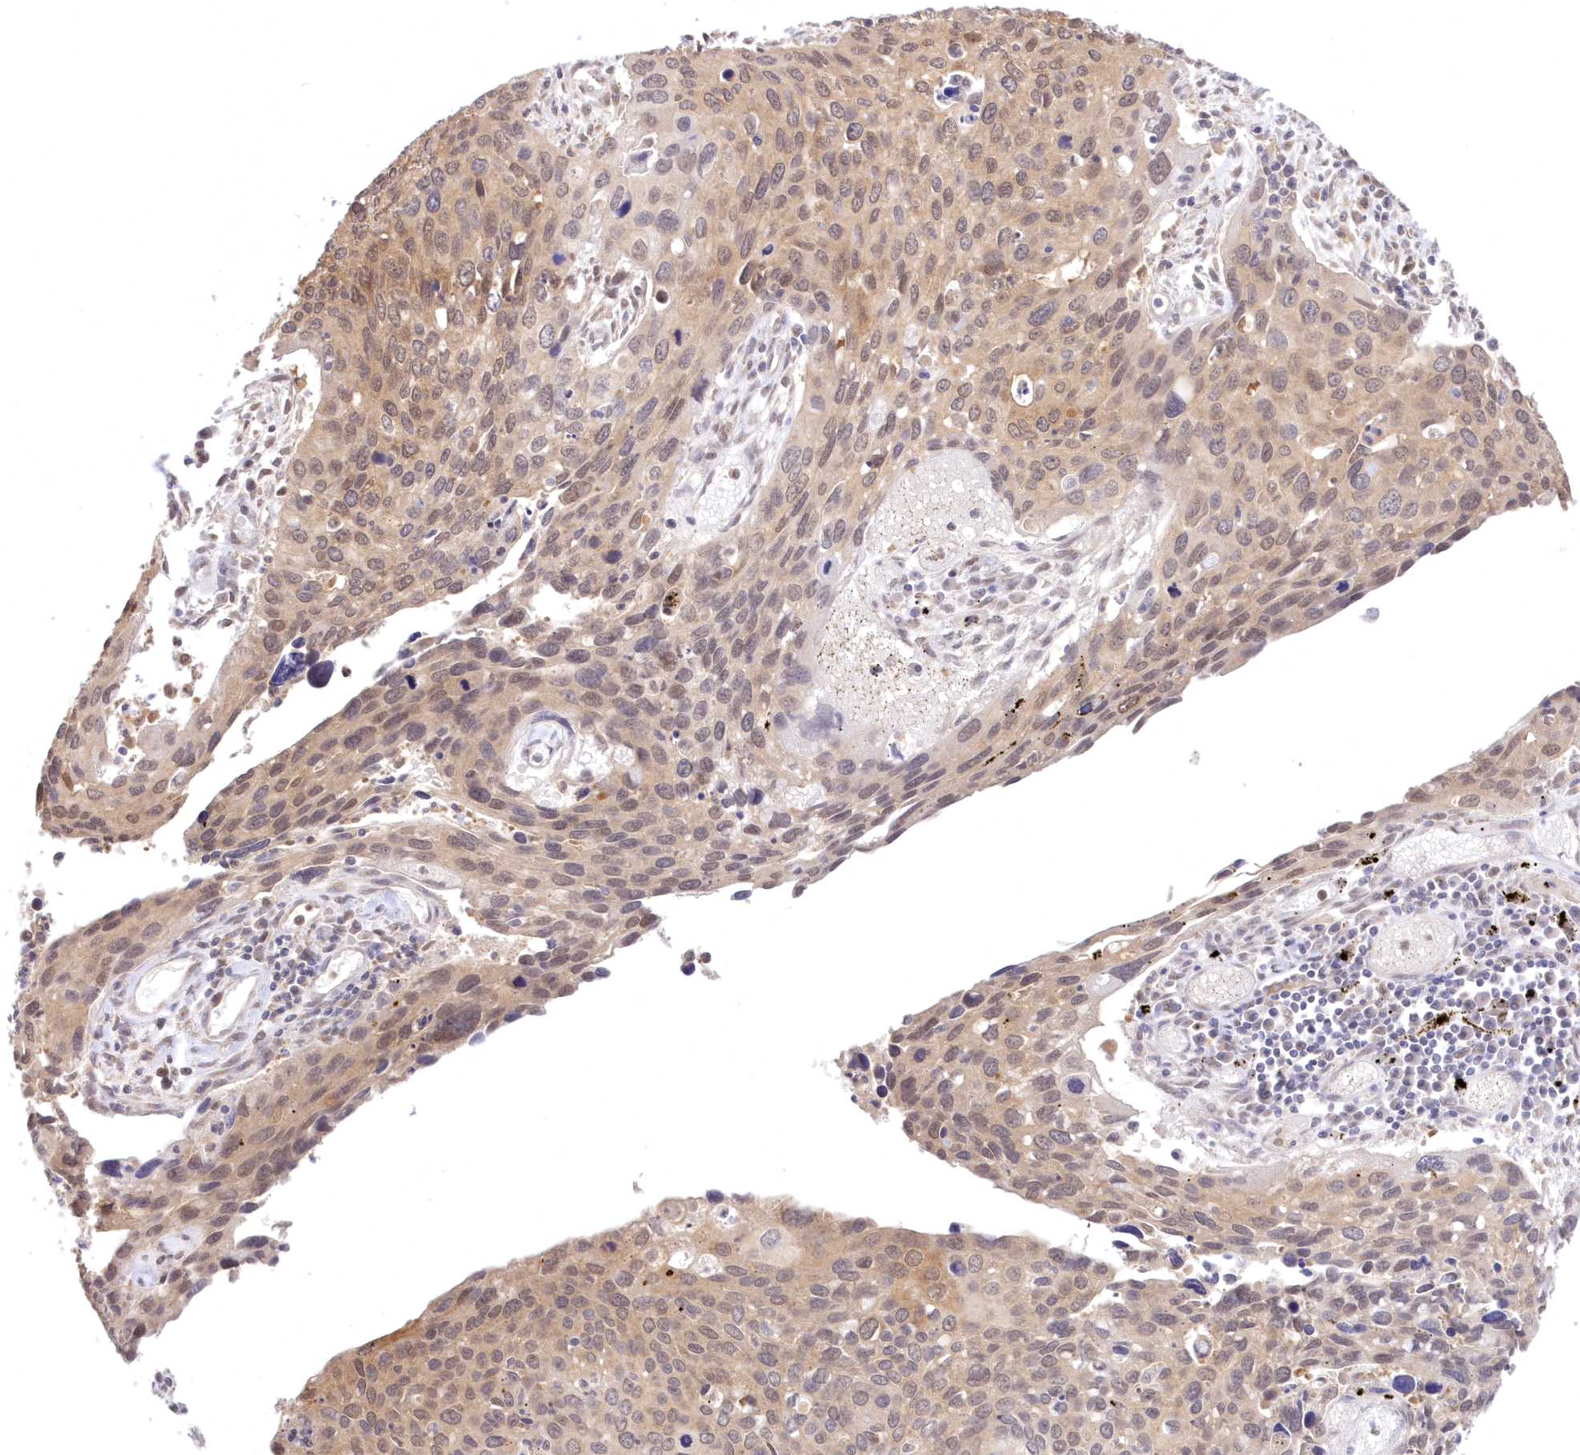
{"staining": {"intensity": "weak", "quantity": ">75%", "location": "cytoplasmic/membranous,nuclear"}, "tissue": "cervical cancer", "cell_type": "Tumor cells", "image_type": "cancer", "snomed": [{"axis": "morphology", "description": "Squamous cell carcinoma, NOS"}, {"axis": "topography", "description": "Cervix"}], "caption": "High-magnification brightfield microscopy of cervical cancer stained with DAB (3,3'-diaminobenzidine) (brown) and counterstained with hematoxylin (blue). tumor cells exhibit weak cytoplasmic/membranous and nuclear staining is appreciated in about>75% of cells.", "gene": "RNPEP", "patient": {"sex": "female", "age": 55}}